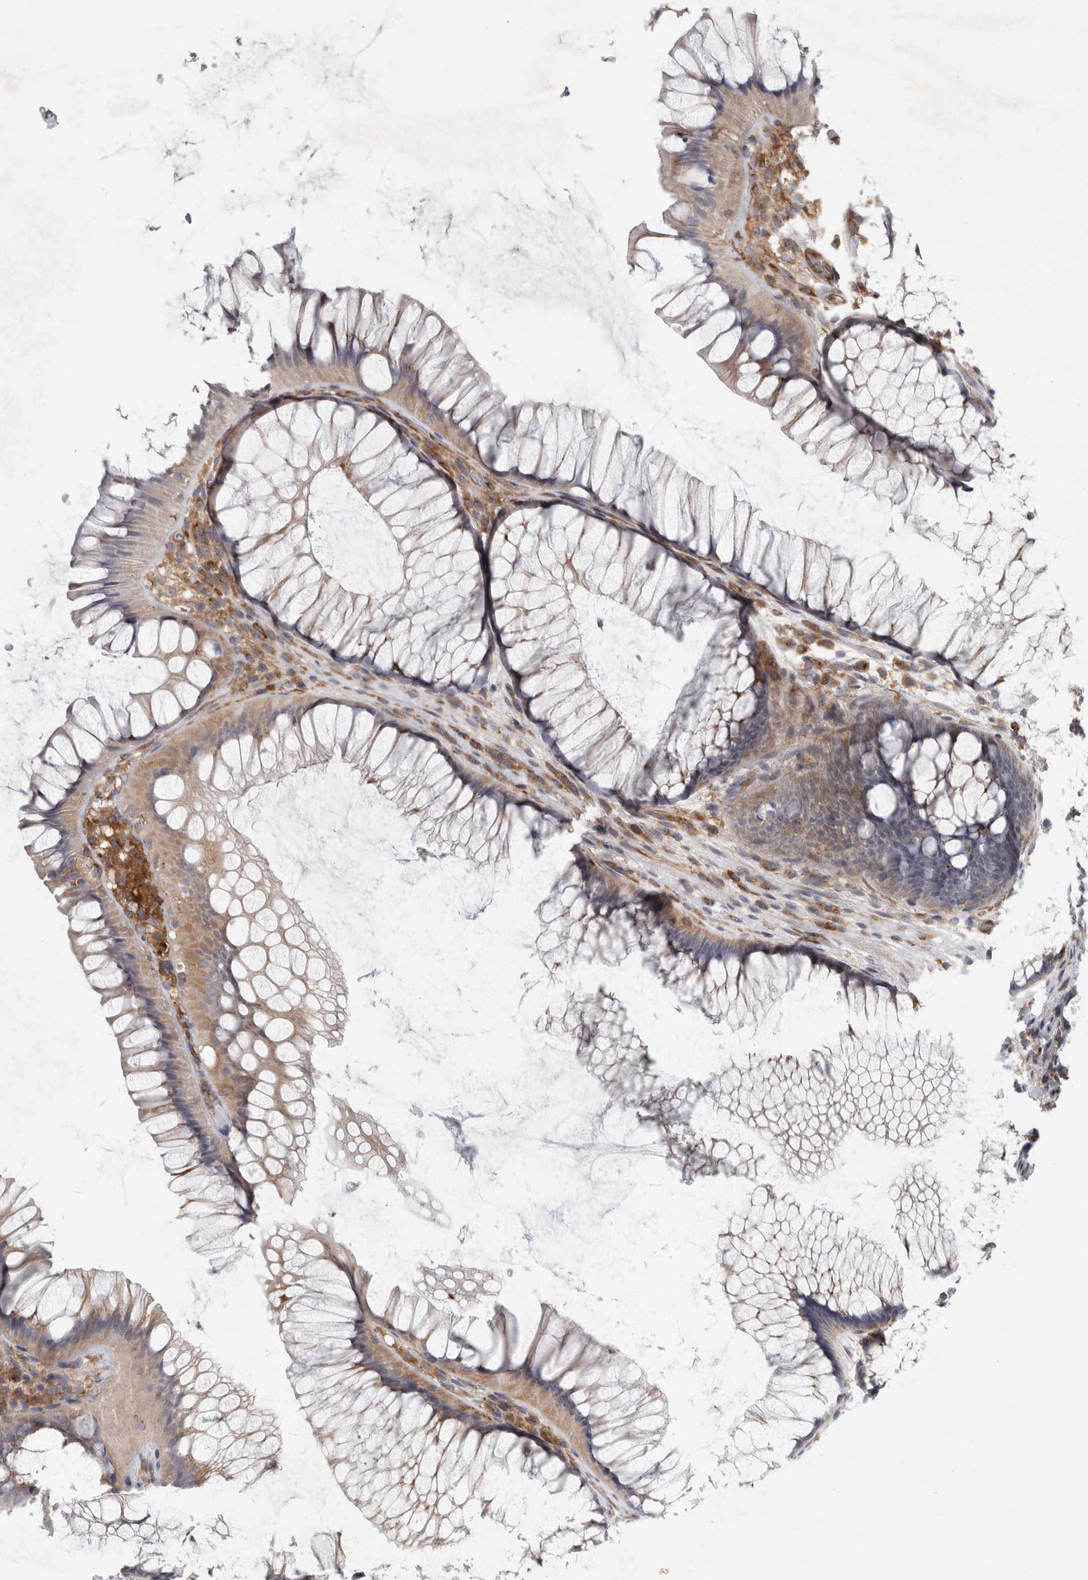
{"staining": {"intensity": "moderate", "quantity": ">75%", "location": "cytoplasmic/membranous"}, "tissue": "rectum", "cell_type": "Glandular cells", "image_type": "normal", "snomed": [{"axis": "morphology", "description": "Normal tissue, NOS"}, {"axis": "topography", "description": "Rectum"}], "caption": "Moderate cytoplasmic/membranous positivity for a protein is appreciated in about >75% of glandular cells of normal rectum using immunohistochemistry (IHC).", "gene": "PEX6", "patient": {"sex": "male", "age": 51}}